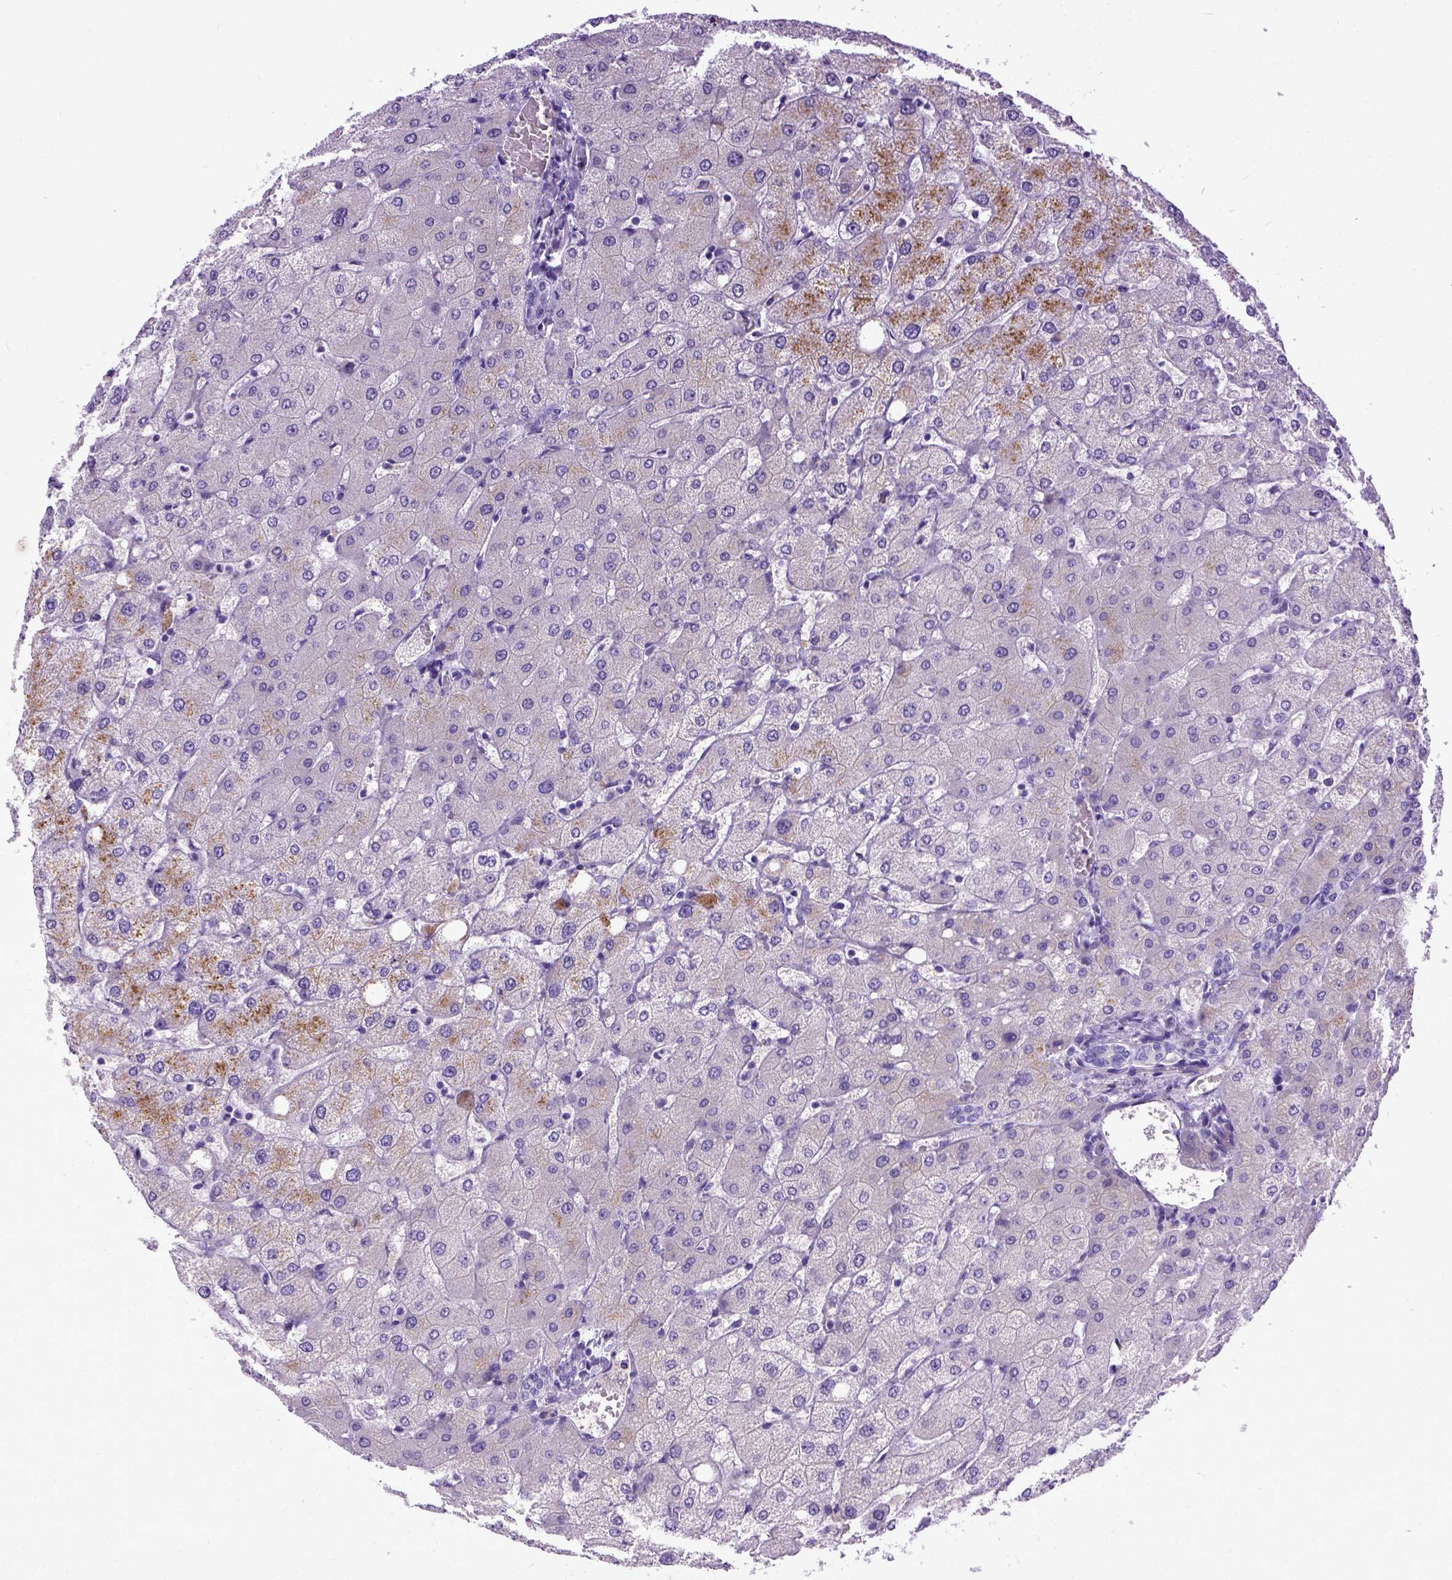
{"staining": {"intensity": "negative", "quantity": "none", "location": "none"}, "tissue": "liver", "cell_type": "Cholangiocytes", "image_type": "normal", "snomed": [{"axis": "morphology", "description": "Normal tissue, NOS"}, {"axis": "topography", "description": "Liver"}], "caption": "This is an IHC histopathology image of normal human liver. There is no positivity in cholangiocytes.", "gene": "IGF2", "patient": {"sex": "female", "age": 54}}